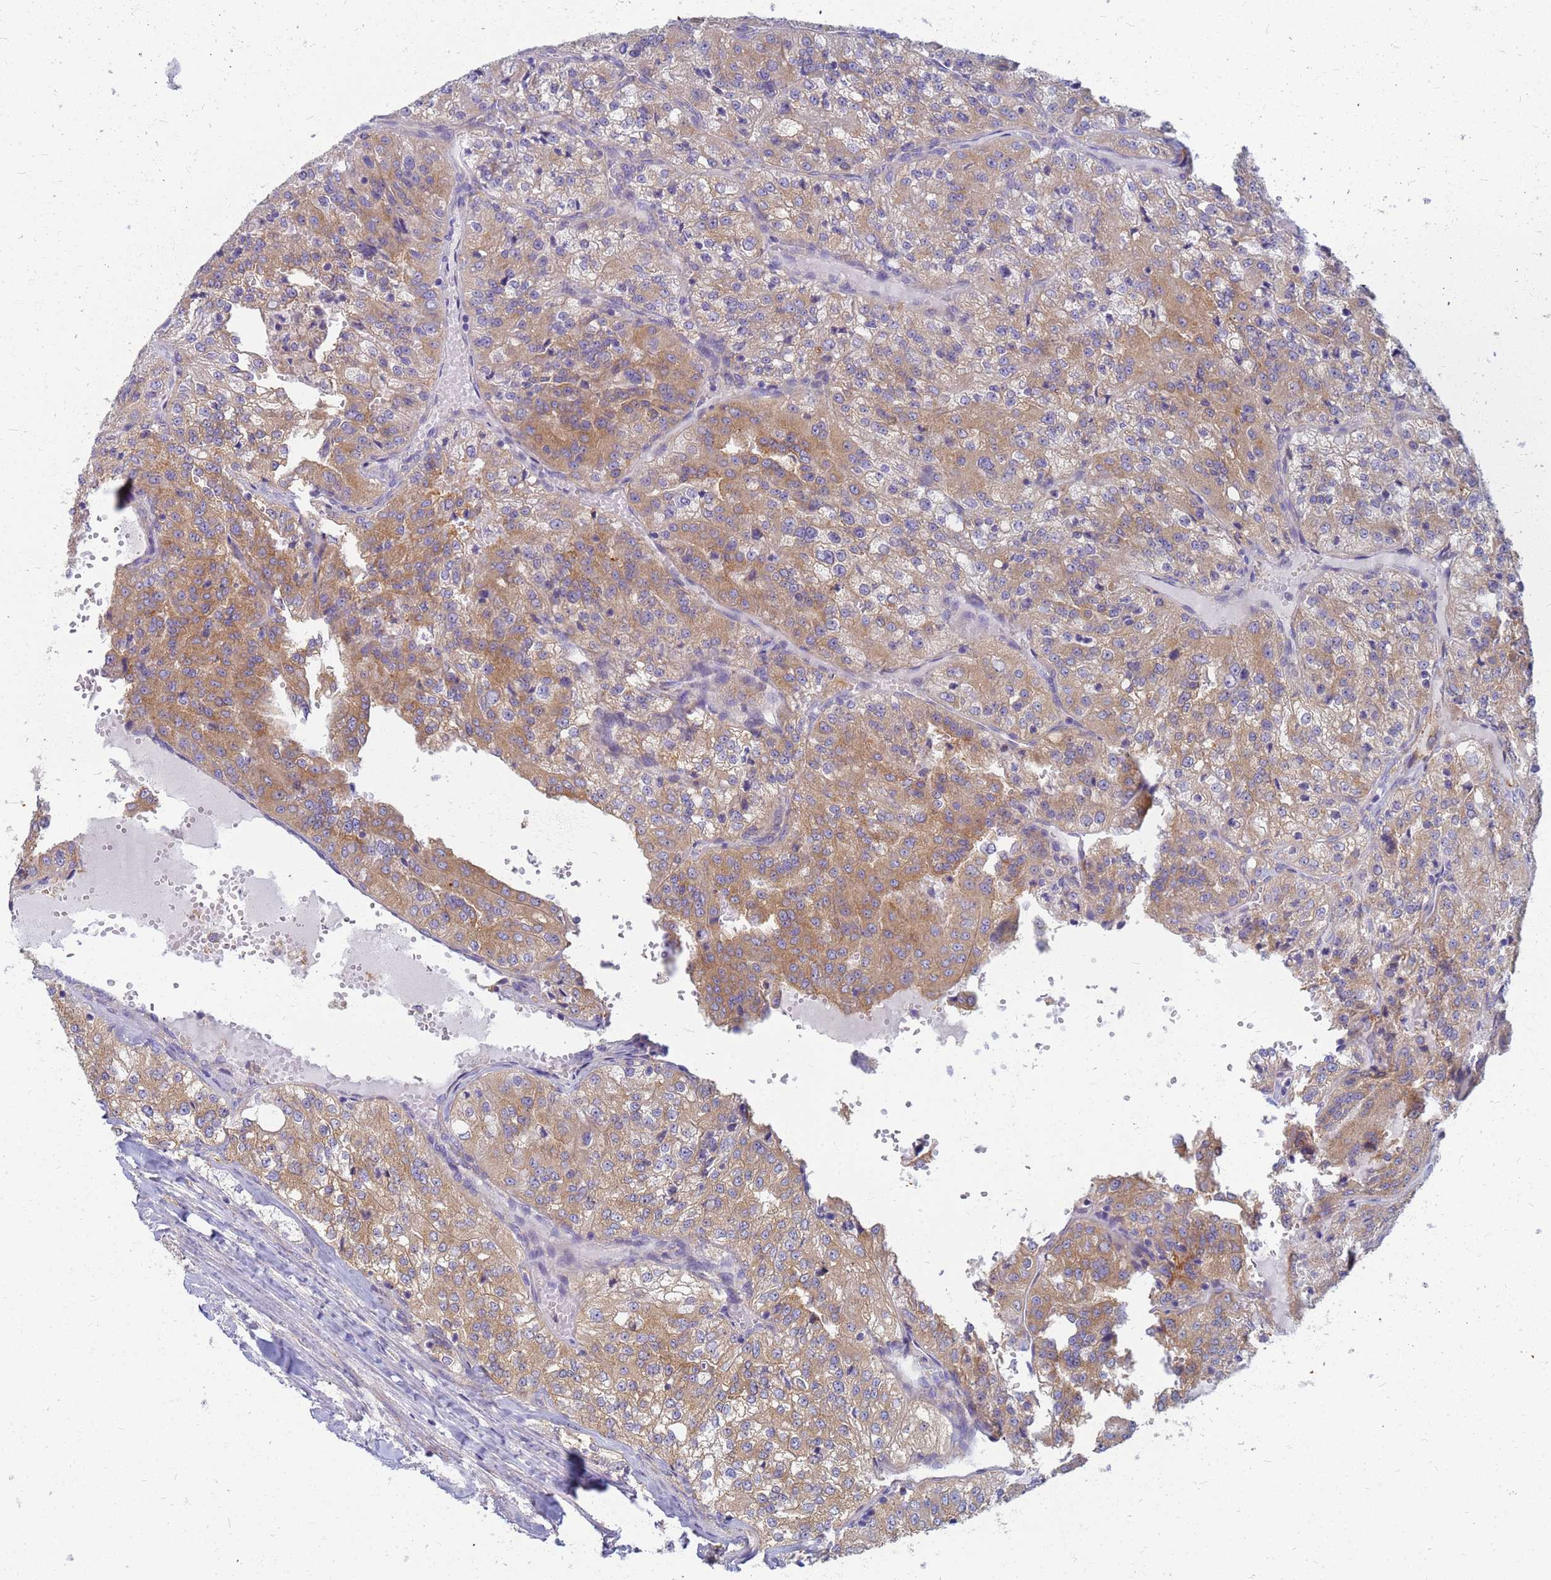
{"staining": {"intensity": "moderate", "quantity": ">75%", "location": "cytoplasmic/membranous"}, "tissue": "renal cancer", "cell_type": "Tumor cells", "image_type": "cancer", "snomed": [{"axis": "morphology", "description": "Adenocarcinoma, NOS"}, {"axis": "topography", "description": "Kidney"}], "caption": "A brown stain labels moderate cytoplasmic/membranous expression of a protein in renal adenocarcinoma tumor cells.", "gene": "EEA1", "patient": {"sex": "female", "age": 63}}